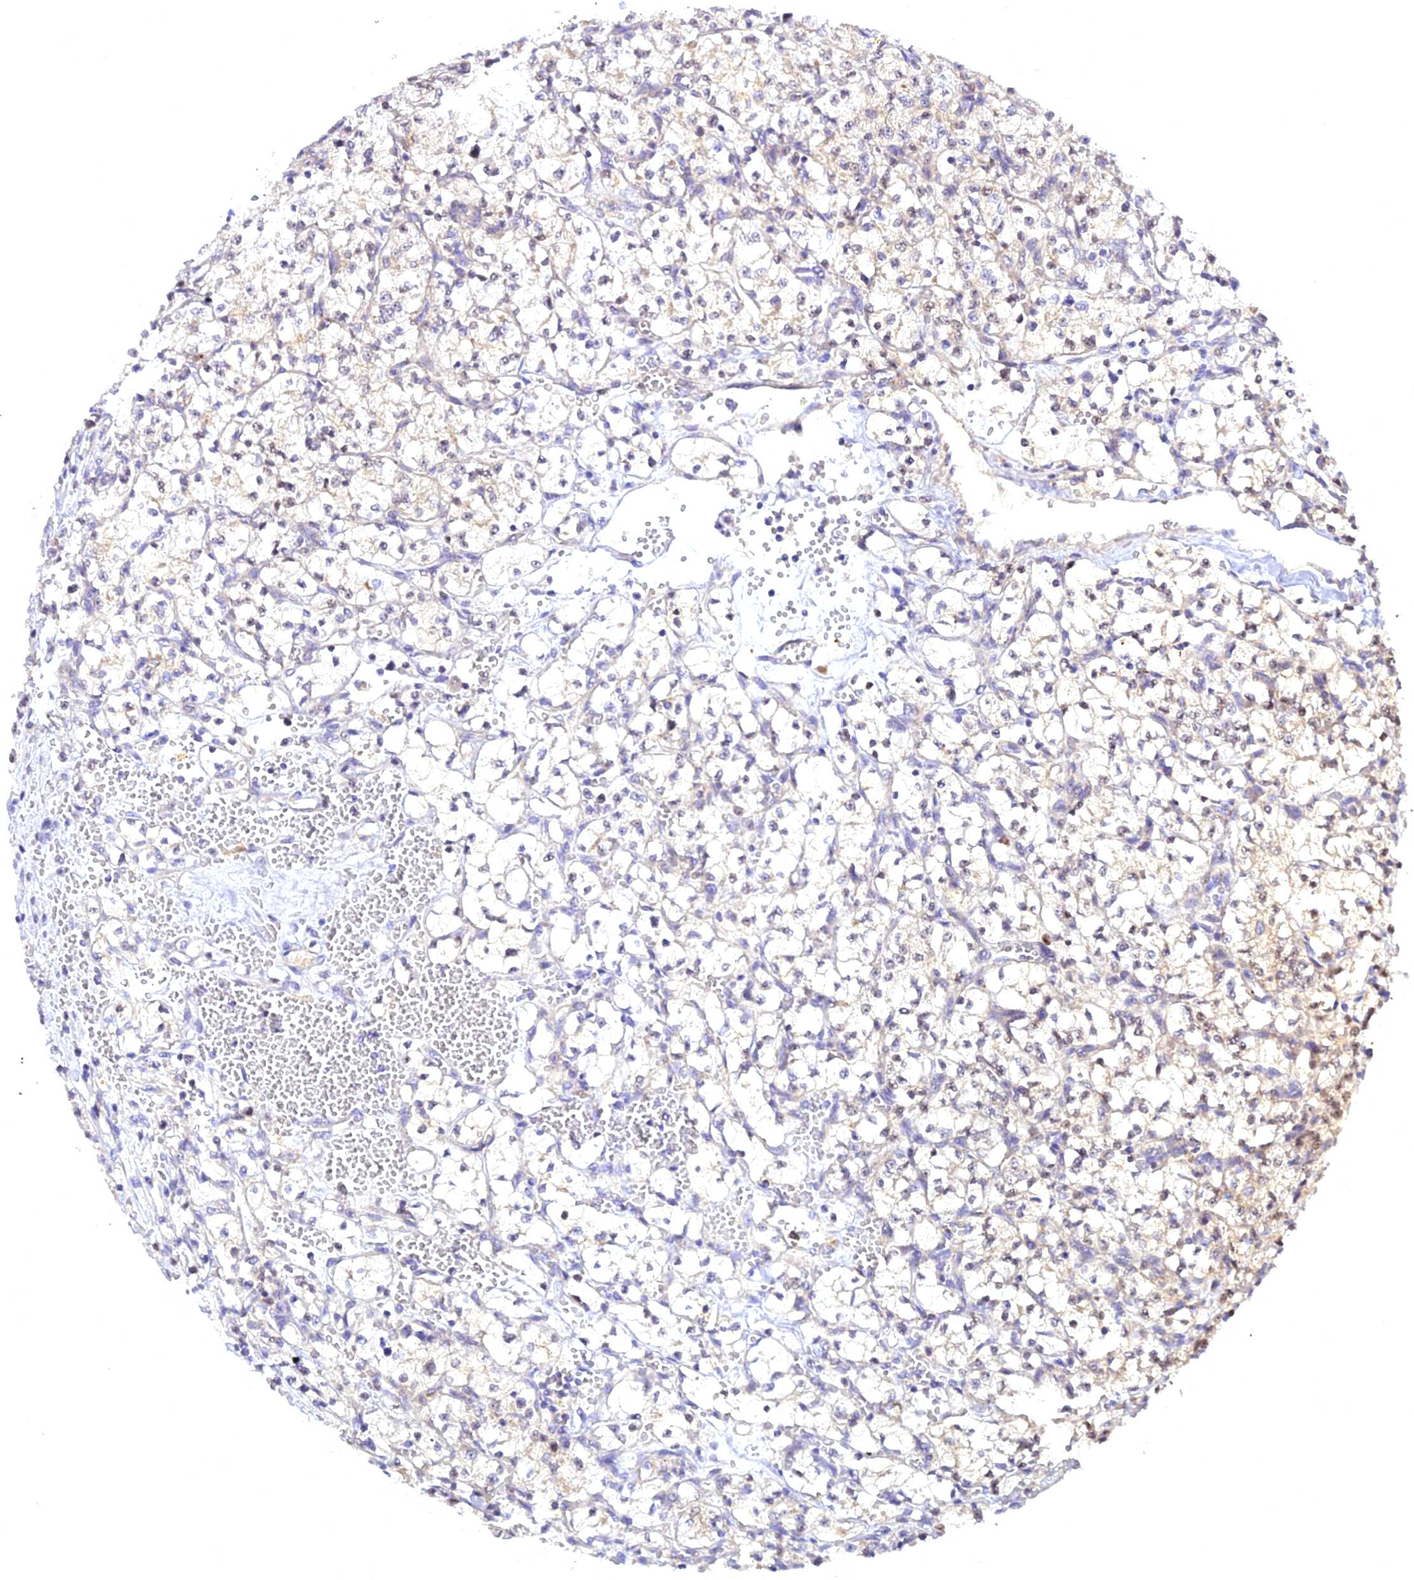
{"staining": {"intensity": "weak", "quantity": "<25%", "location": "cytoplasmic/membranous"}, "tissue": "renal cancer", "cell_type": "Tumor cells", "image_type": "cancer", "snomed": [{"axis": "morphology", "description": "Adenocarcinoma, NOS"}, {"axis": "topography", "description": "Kidney"}], "caption": "High magnification brightfield microscopy of renal adenocarcinoma stained with DAB (brown) and counterstained with hematoxylin (blue): tumor cells show no significant positivity.", "gene": "CENPV", "patient": {"sex": "female", "age": 64}}